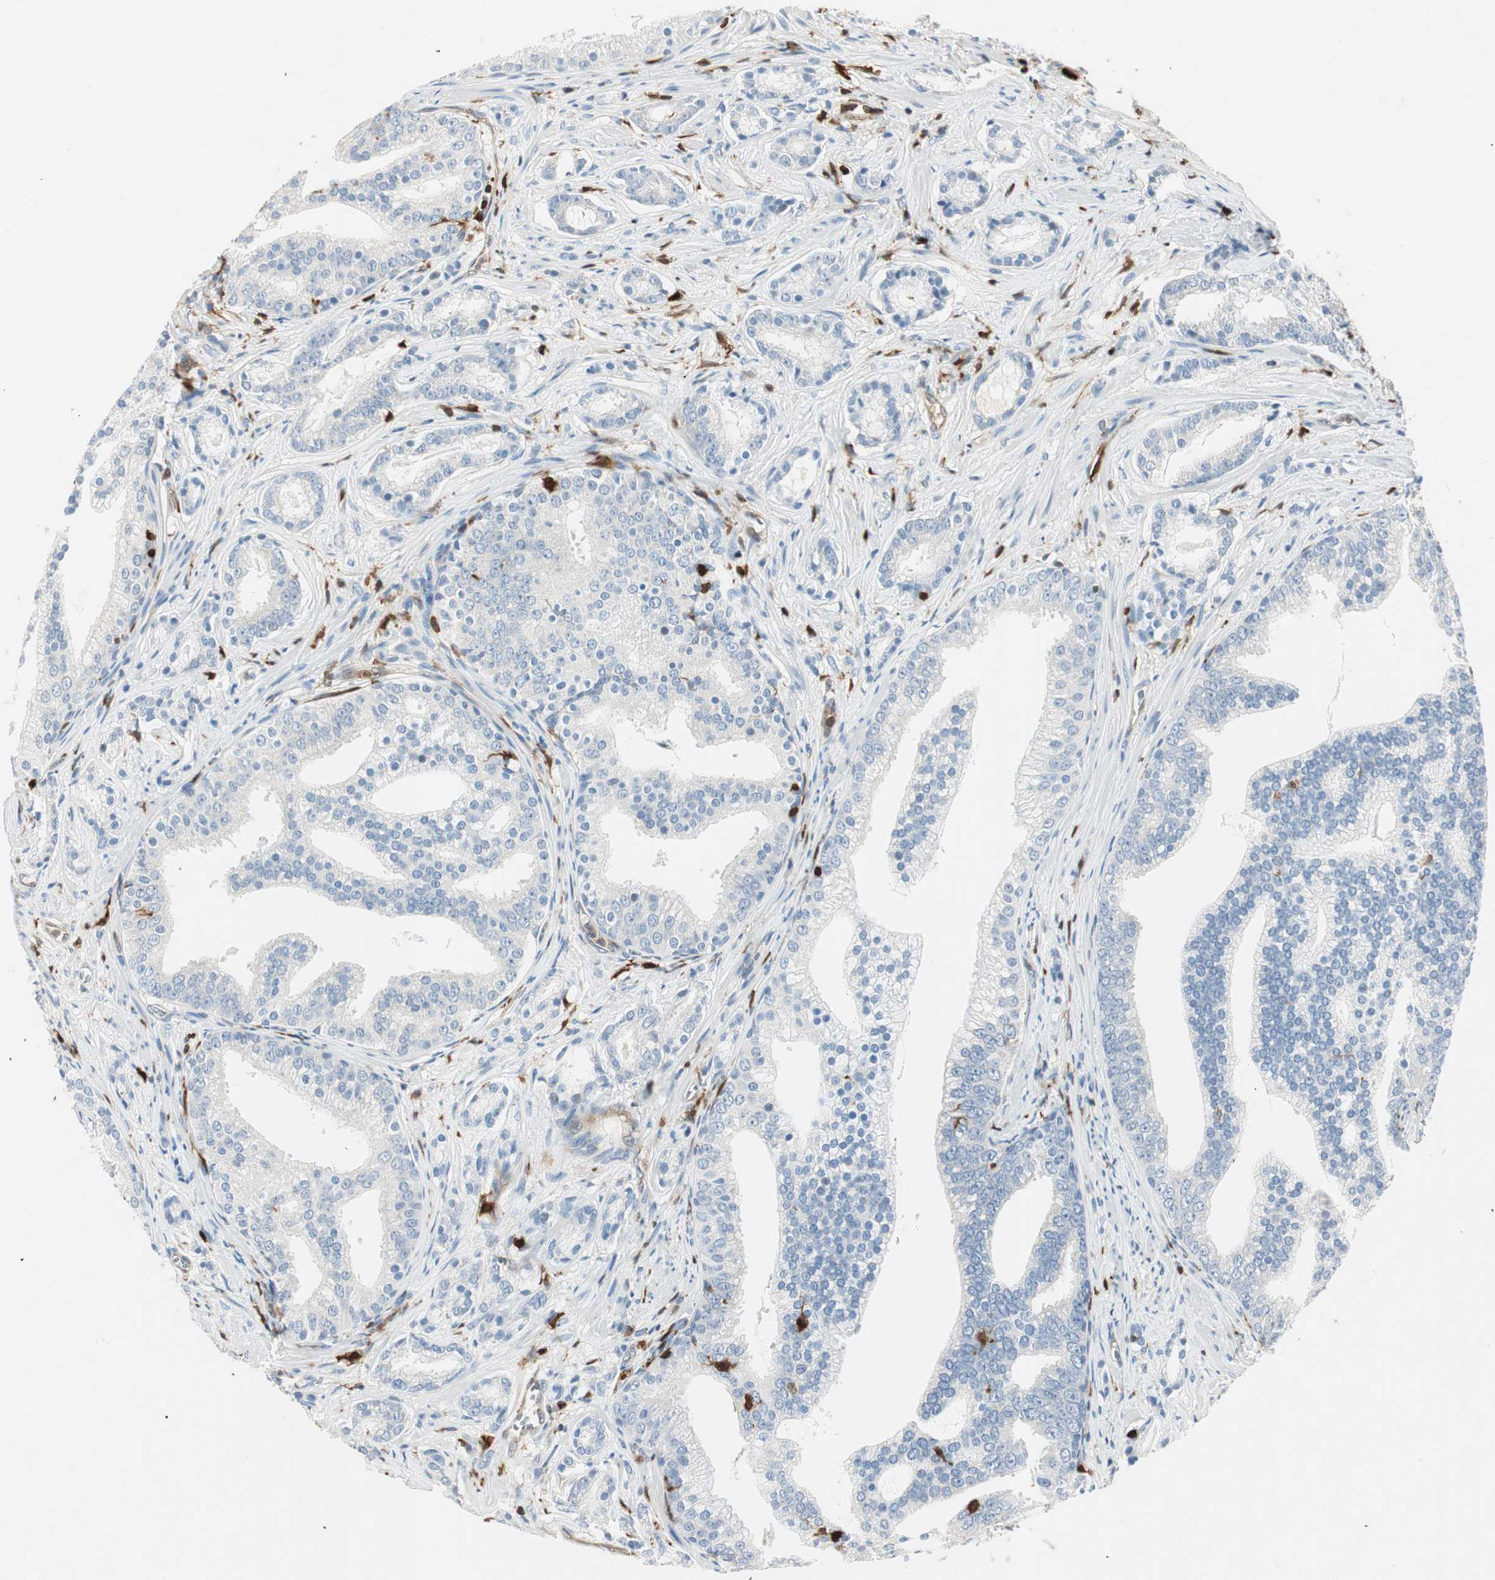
{"staining": {"intensity": "negative", "quantity": "none", "location": "none"}, "tissue": "prostate cancer", "cell_type": "Tumor cells", "image_type": "cancer", "snomed": [{"axis": "morphology", "description": "Adenocarcinoma, Low grade"}, {"axis": "topography", "description": "Prostate"}], "caption": "High magnification brightfield microscopy of prostate cancer (adenocarcinoma (low-grade)) stained with DAB (3,3'-diaminobenzidine) (brown) and counterstained with hematoxylin (blue): tumor cells show no significant expression.", "gene": "COTL1", "patient": {"sex": "male", "age": 58}}